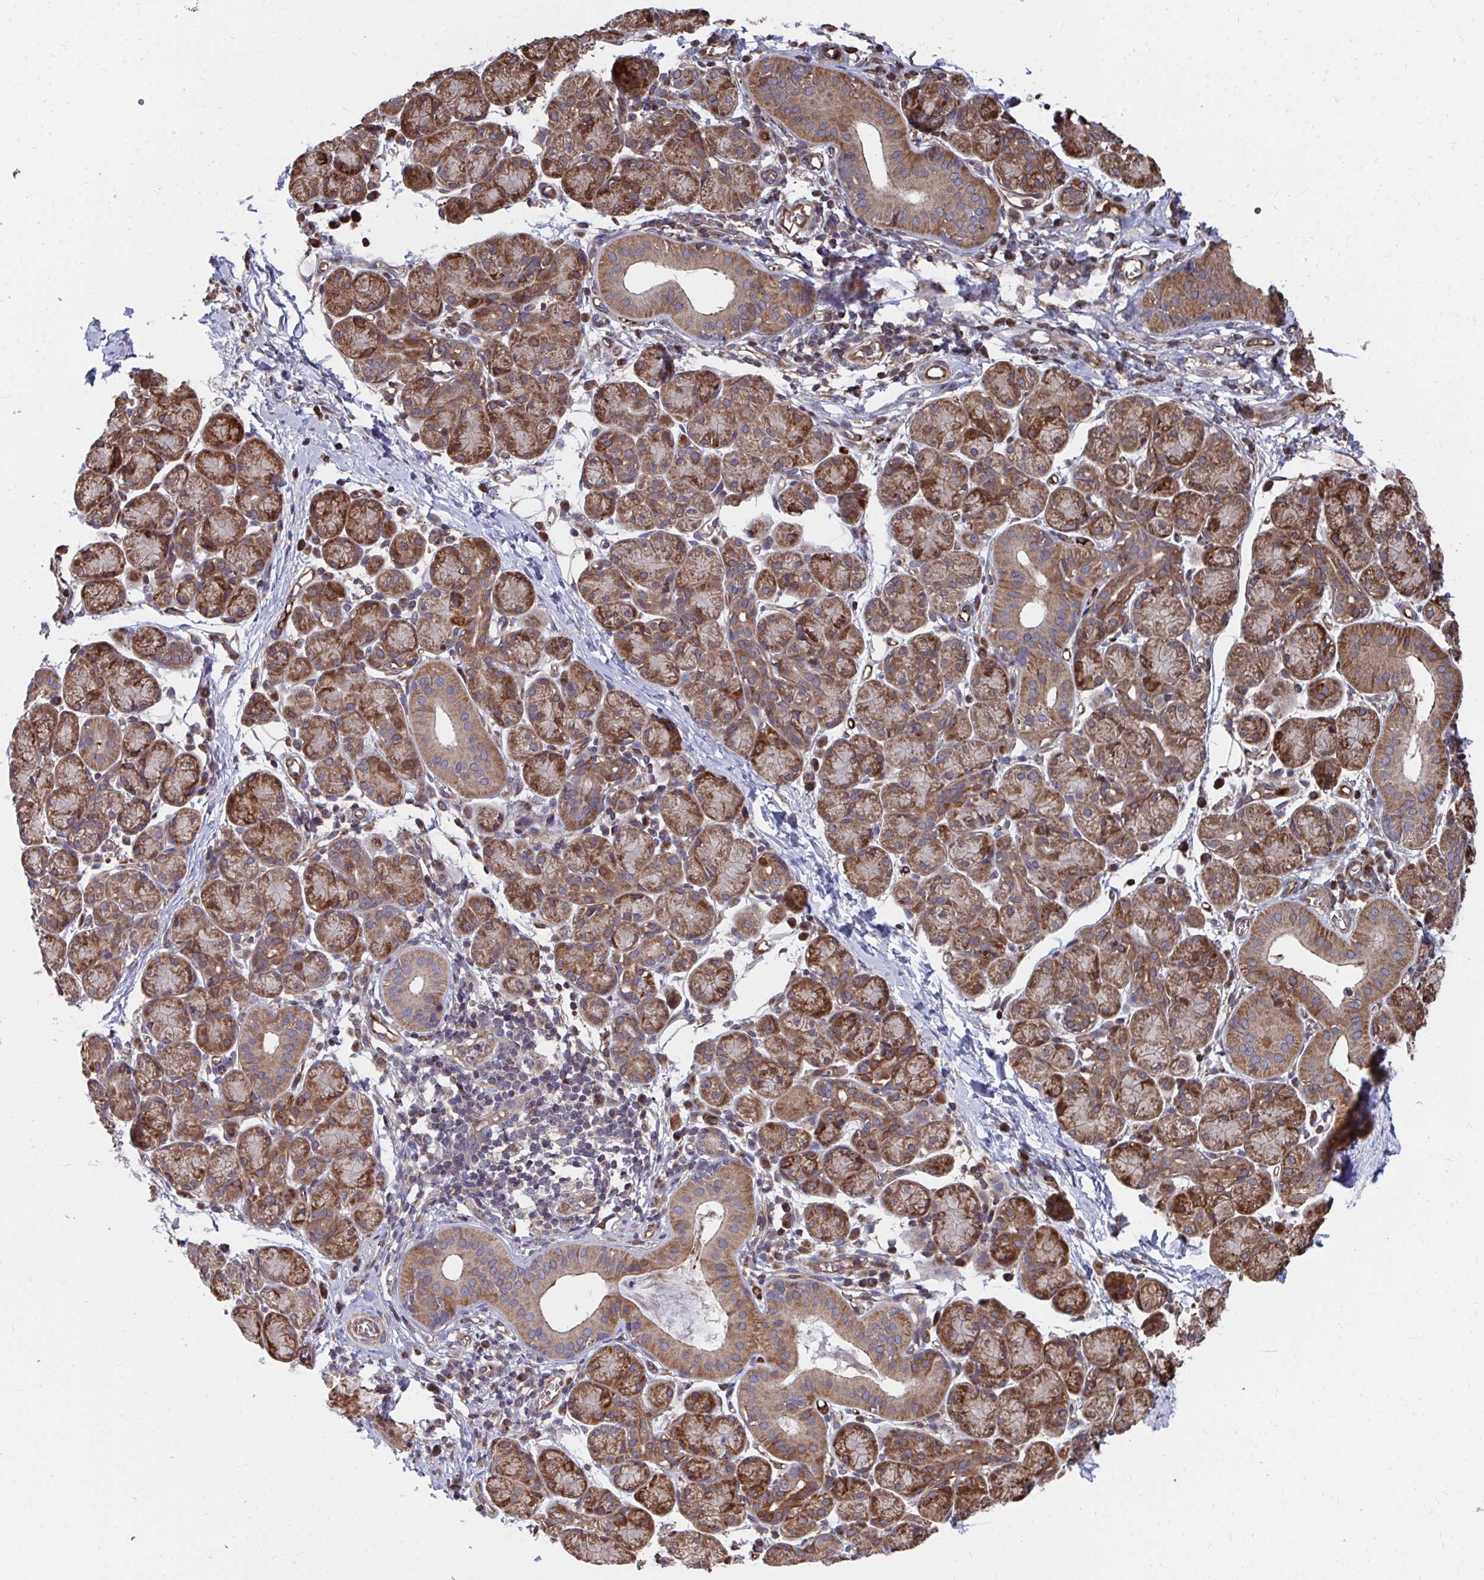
{"staining": {"intensity": "moderate", "quantity": ">75%", "location": "cytoplasmic/membranous"}, "tissue": "salivary gland", "cell_type": "Glandular cells", "image_type": "normal", "snomed": [{"axis": "morphology", "description": "Normal tissue, NOS"}, {"axis": "morphology", "description": "Inflammation, NOS"}, {"axis": "topography", "description": "Lymph node"}, {"axis": "topography", "description": "Salivary gland"}], "caption": "Glandular cells show medium levels of moderate cytoplasmic/membranous expression in about >75% of cells in normal salivary gland. The staining is performed using DAB brown chromogen to label protein expression. The nuclei are counter-stained blue using hematoxylin.", "gene": "FAM89A", "patient": {"sex": "male", "age": 3}}